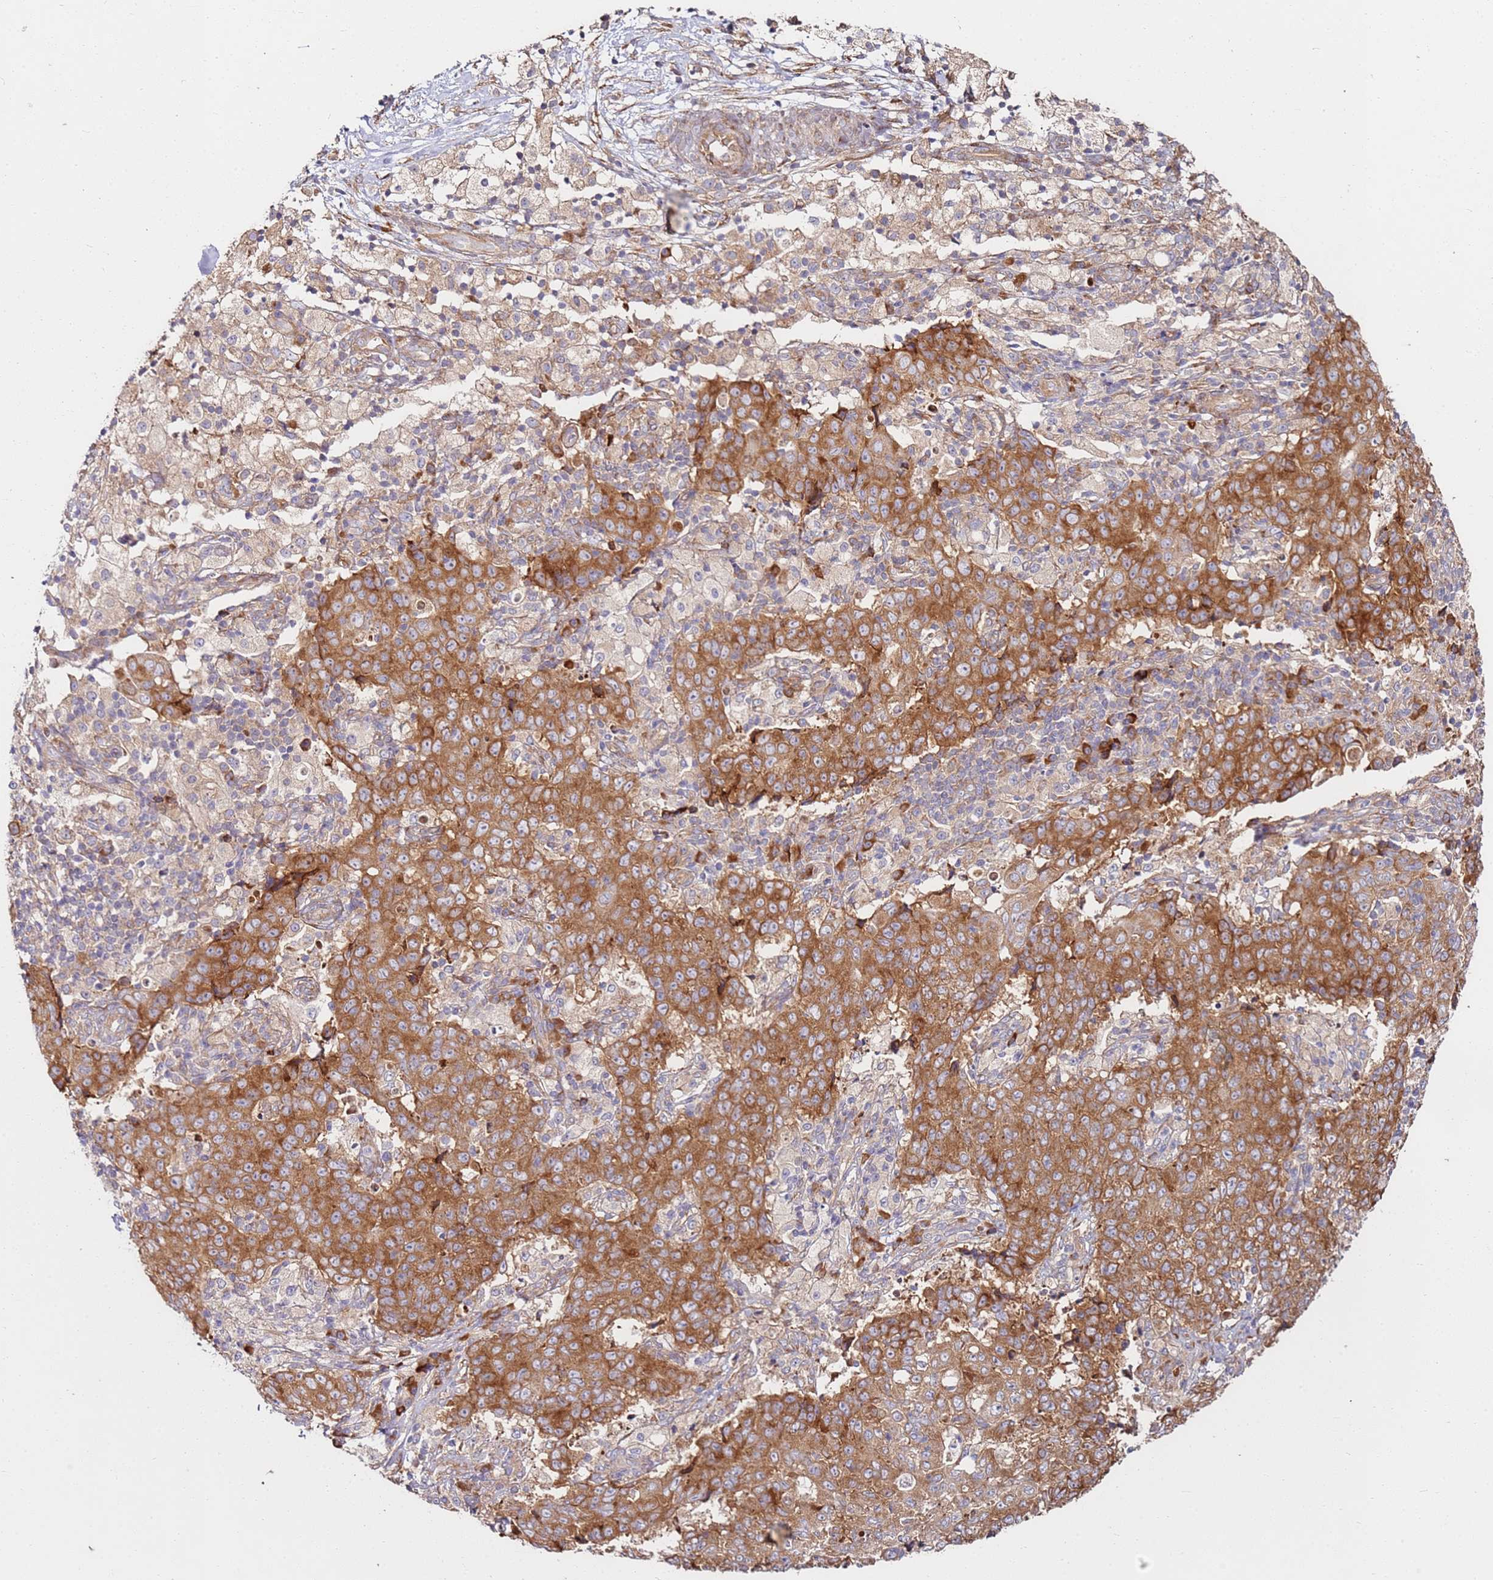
{"staining": {"intensity": "strong", "quantity": ">75%", "location": "cytoplasmic/membranous"}, "tissue": "ovarian cancer", "cell_type": "Tumor cells", "image_type": "cancer", "snomed": [{"axis": "morphology", "description": "Carcinoma, endometroid"}, {"axis": "topography", "description": "Ovary"}], "caption": "Immunohistochemistry (IHC) micrograph of human ovarian endometroid carcinoma stained for a protein (brown), which exhibits high levels of strong cytoplasmic/membranous positivity in approximately >75% of tumor cells.", "gene": "RPS3A", "patient": {"sex": "female", "age": 42}}